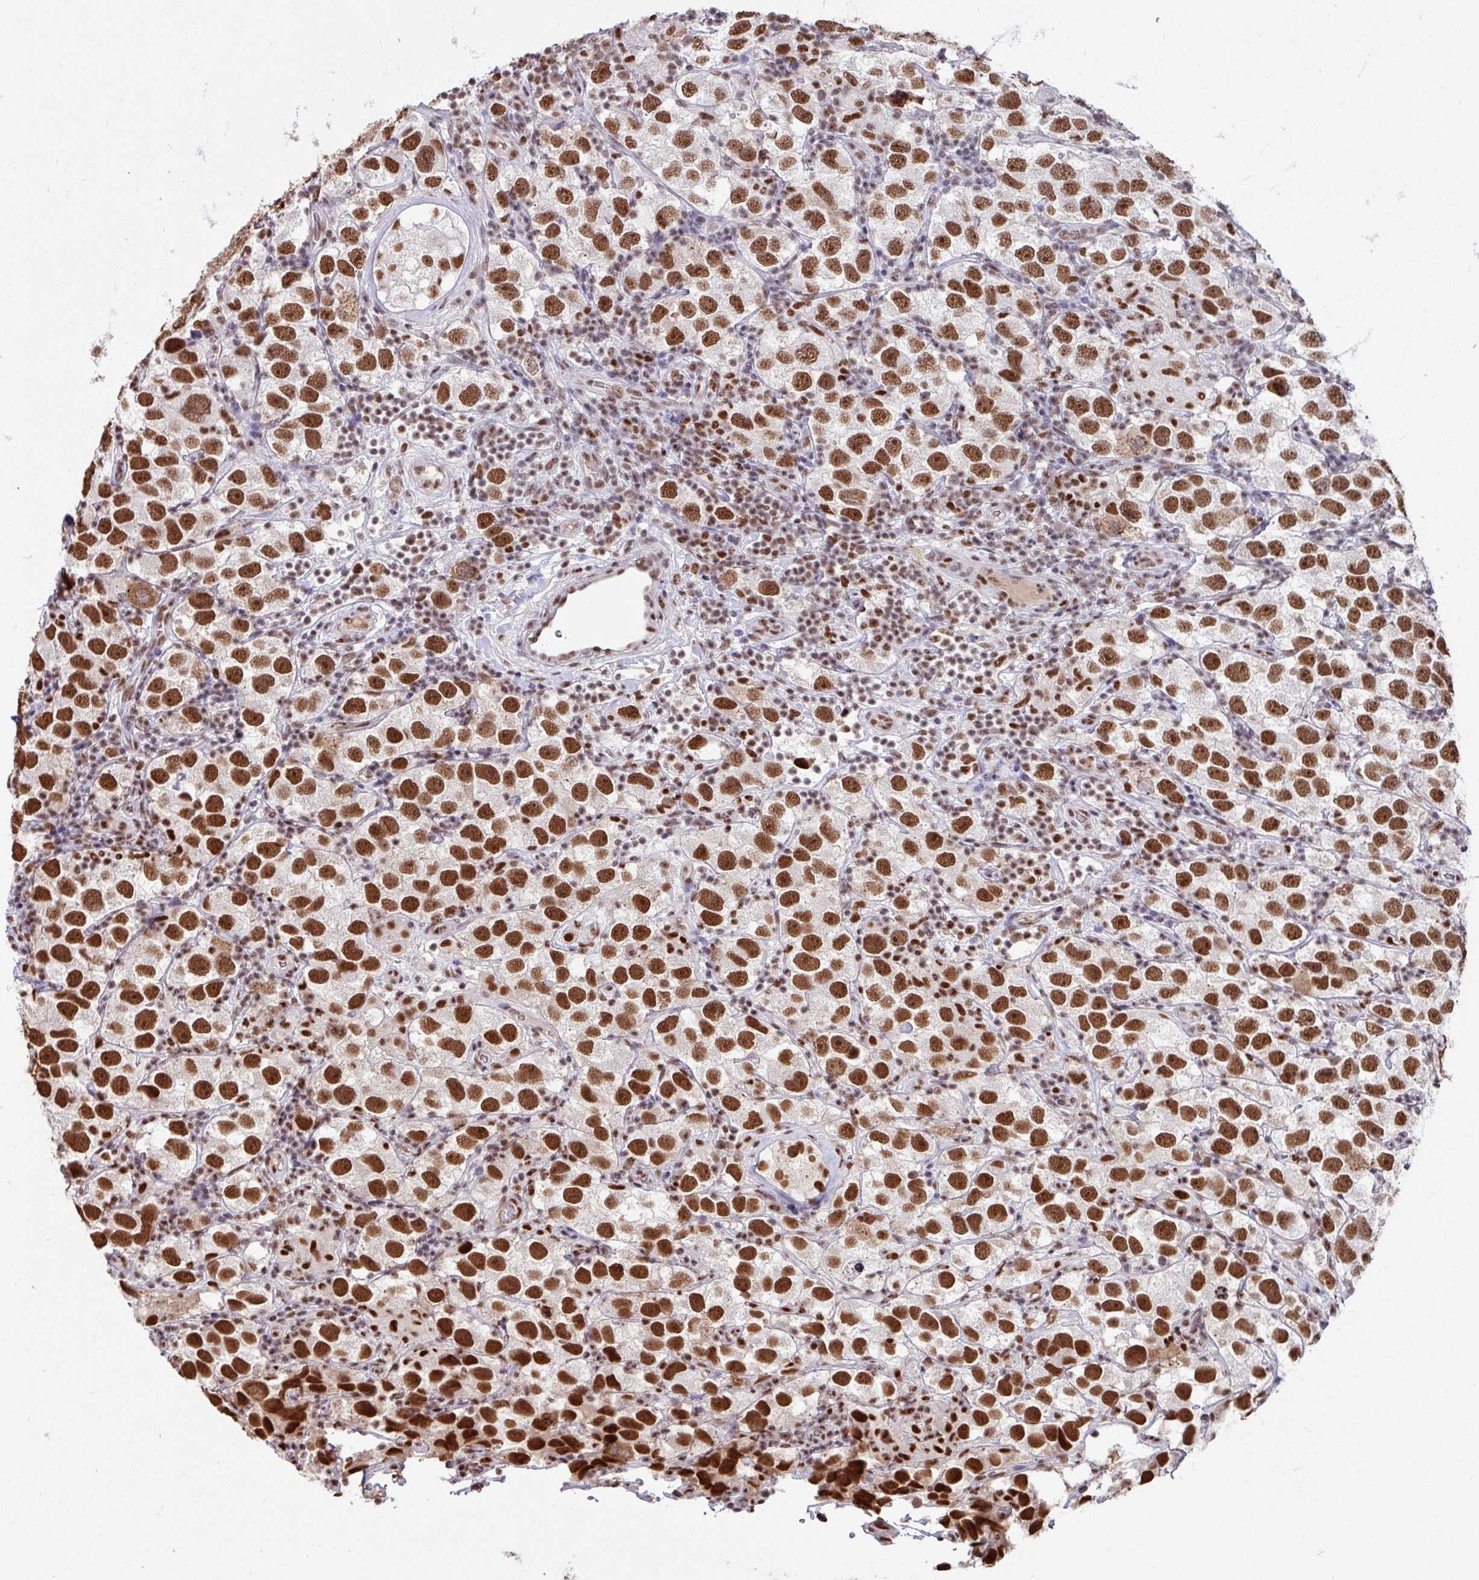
{"staining": {"intensity": "strong", "quantity": ">75%", "location": "nuclear"}, "tissue": "testis cancer", "cell_type": "Tumor cells", "image_type": "cancer", "snomed": [{"axis": "morphology", "description": "Seminoma, NOS"}, {"axis": "topography", "description": "Testis"}], "caption": "Brown immunohistochemical staining in seminoma (testis) shows strong nuclear expression in approximately >75% of tumor cells.", "gene": "TDG", "patient": {"sex": "male", "age": 26}}